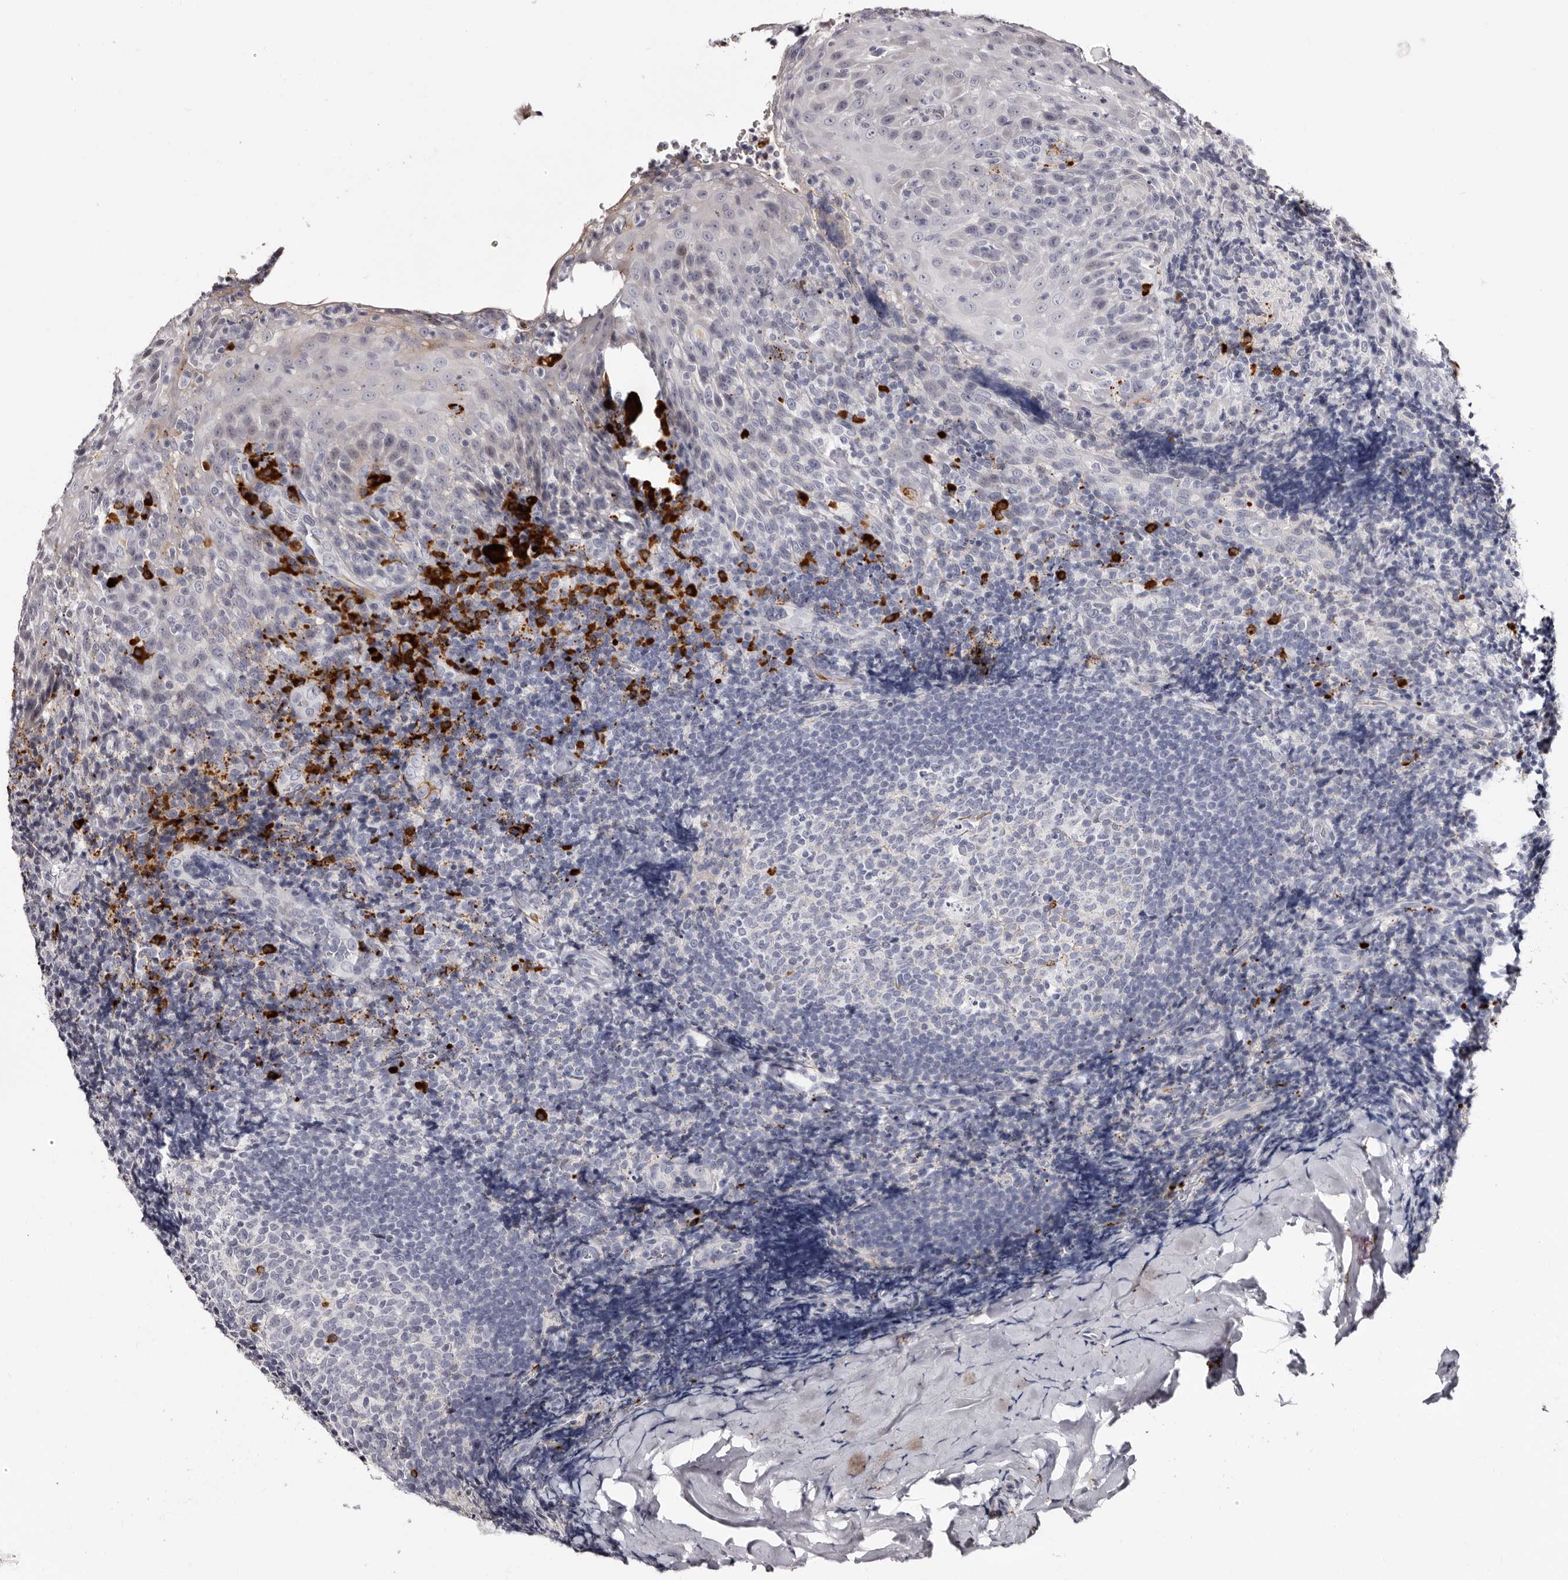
{"staining": {"intensity": "negative", "quantity": "none", "location": "none"}, "tissue": "tonsil", "cell_type": "Germinal center cells", "image_type": "normal", "snomed": [{"axis": "morphology", "description": "Normal tissue, NOS"}, {"axis": "topography", "description": "Tonsil"}], "caption": "Immunohistochemistry of unremarkable tonsil demonstrates no staining in germinal center cells. (Immunohistochemistry, brightfield microscopy, high magnification).", "gene": "TBC1D22B", "patient": {"sex": "male", "age": 37}}